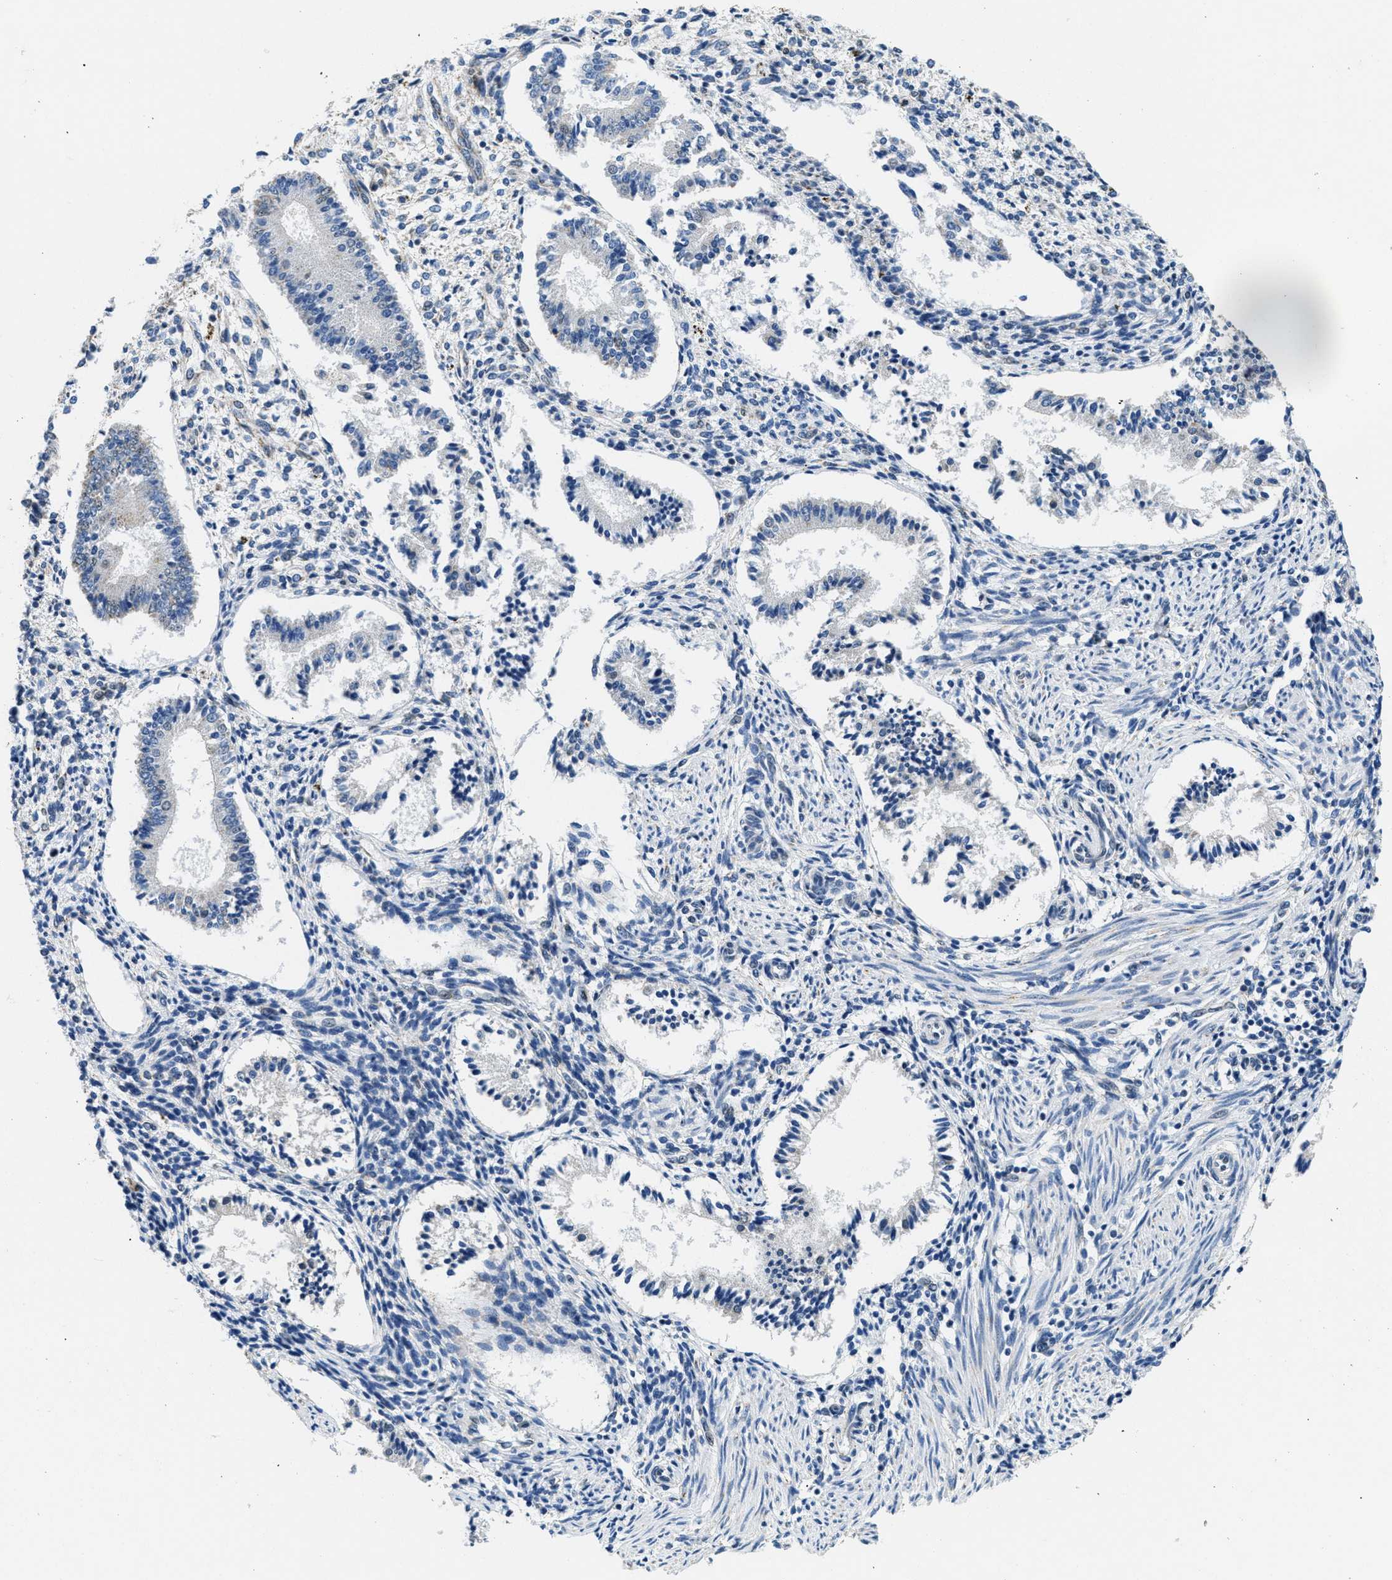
{"staining": {"intensity": "negative", "quantity": "none", "location": "none"}, "tissue": "endometrium", "cell_type": "Cells in endometrial stroma", "image_type": "normal", "snomed": [{"axis": "morphology", "description": "Normal tissue, NOS"}, {"axis": "topography", "description": "Endometrium"}], "caption": "High magnification brightfield microscopy of unremarkable endometrium stained with DAB (3,3'-diaminobenzidine) (brown) and counterstained with hematoxylin (blue): cells in endometrial stroma show no significant expression. The staining is performed using DAB (3,3'-diaminobenzidine) brown chromogen with nuclei counter-stained in using hematoxylin.", "gene": "TOMM70", "patient": {"sex": "female", "age": 42}}